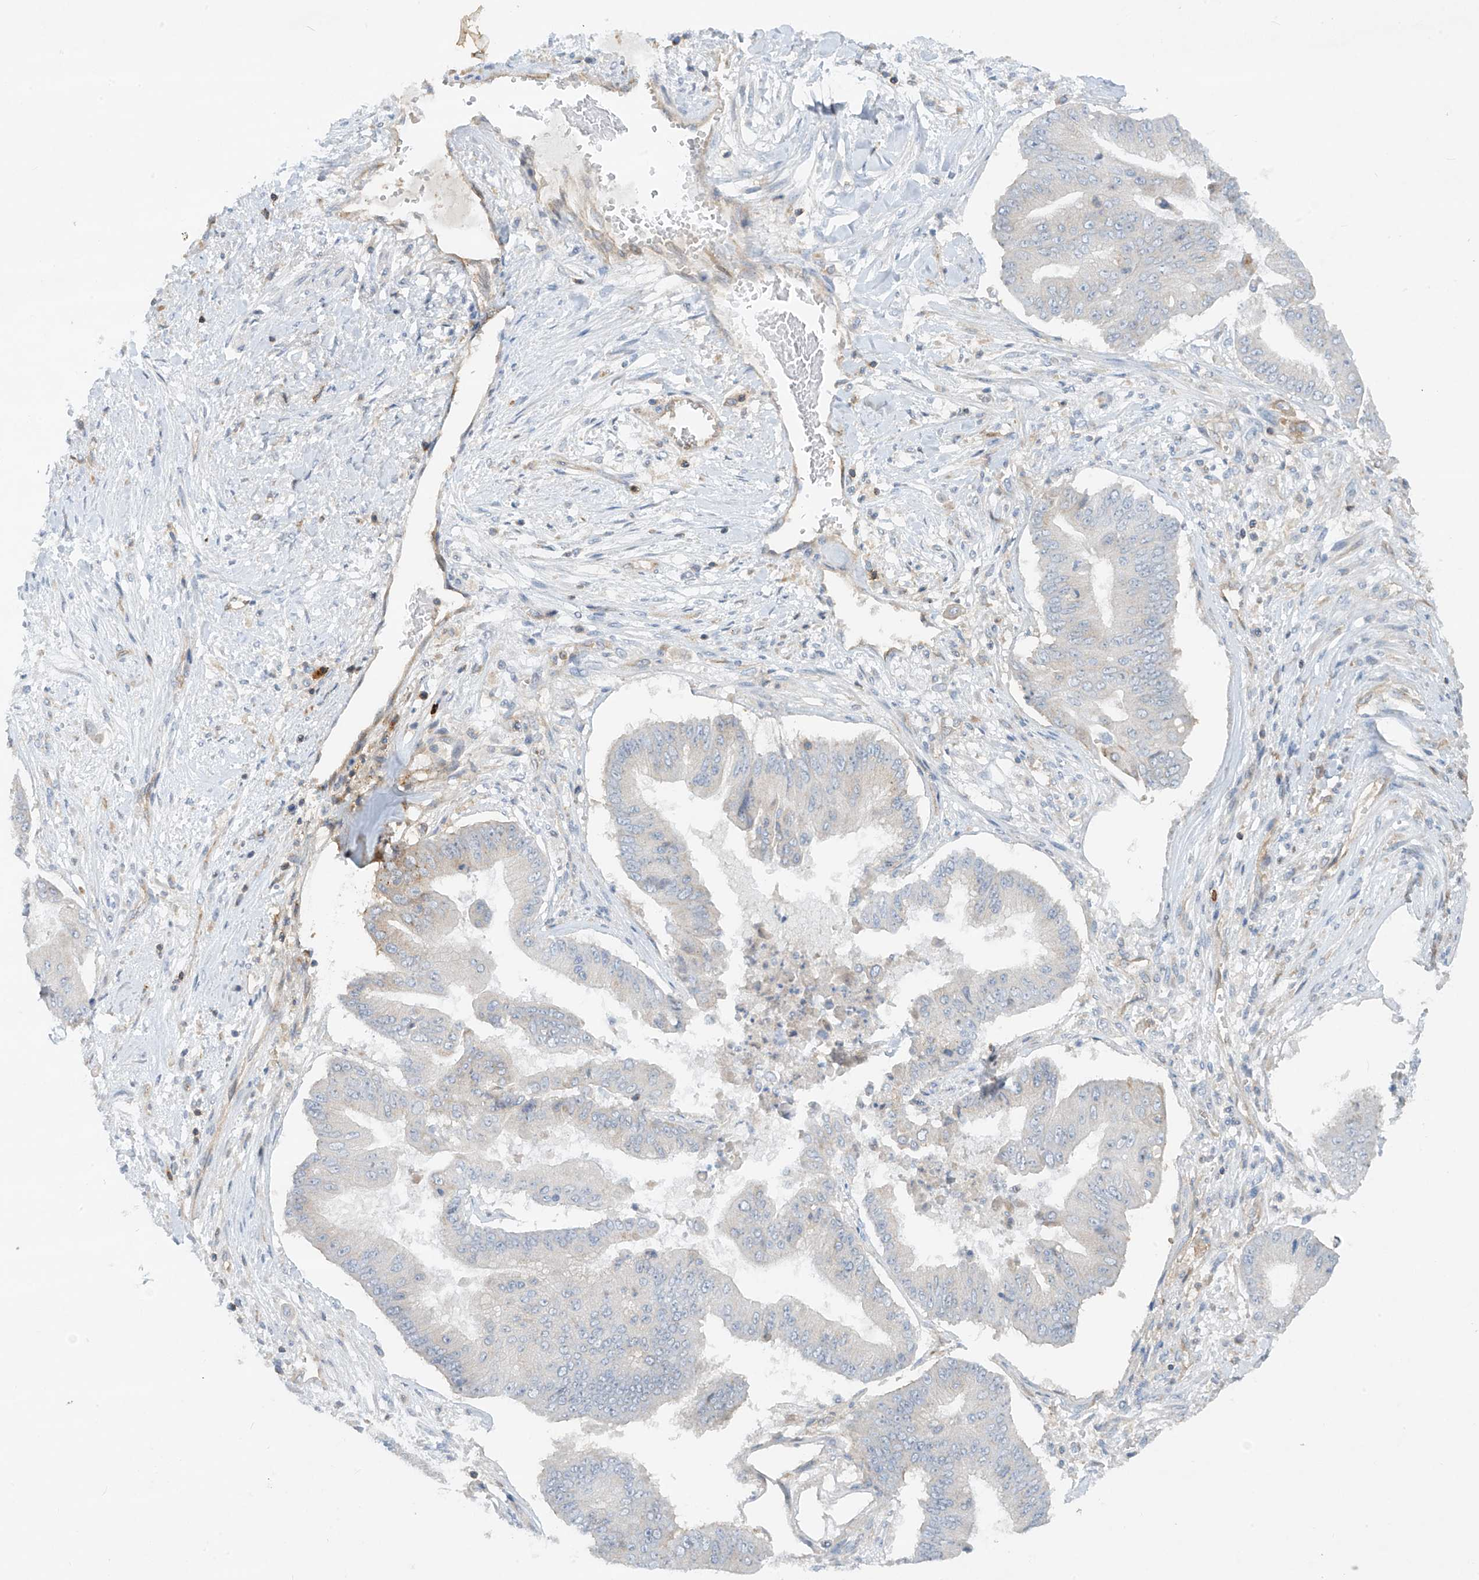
{"staining": {"intensity": "moderate", "quantity": "25%-75%", "location": "cytoplasmic/membranous"}, "tissue": "pancreatic cancer", "cell_type": "Tumor cells", "image_type": "cancer", "snomed": [{"axis": "morphology", "description": "Adenocarcinoma, NOS"}, {"axis": "topography", "description": "Pancreas"}], "caption": "DAB immunohistochemical staining of pancreatic cancer displays moderate cytoplasmic/membranous protein staining in about 25%-75% of tumor cells.", "gene": "HLA-E", "patient": {"sex": "female", "age": 77}}